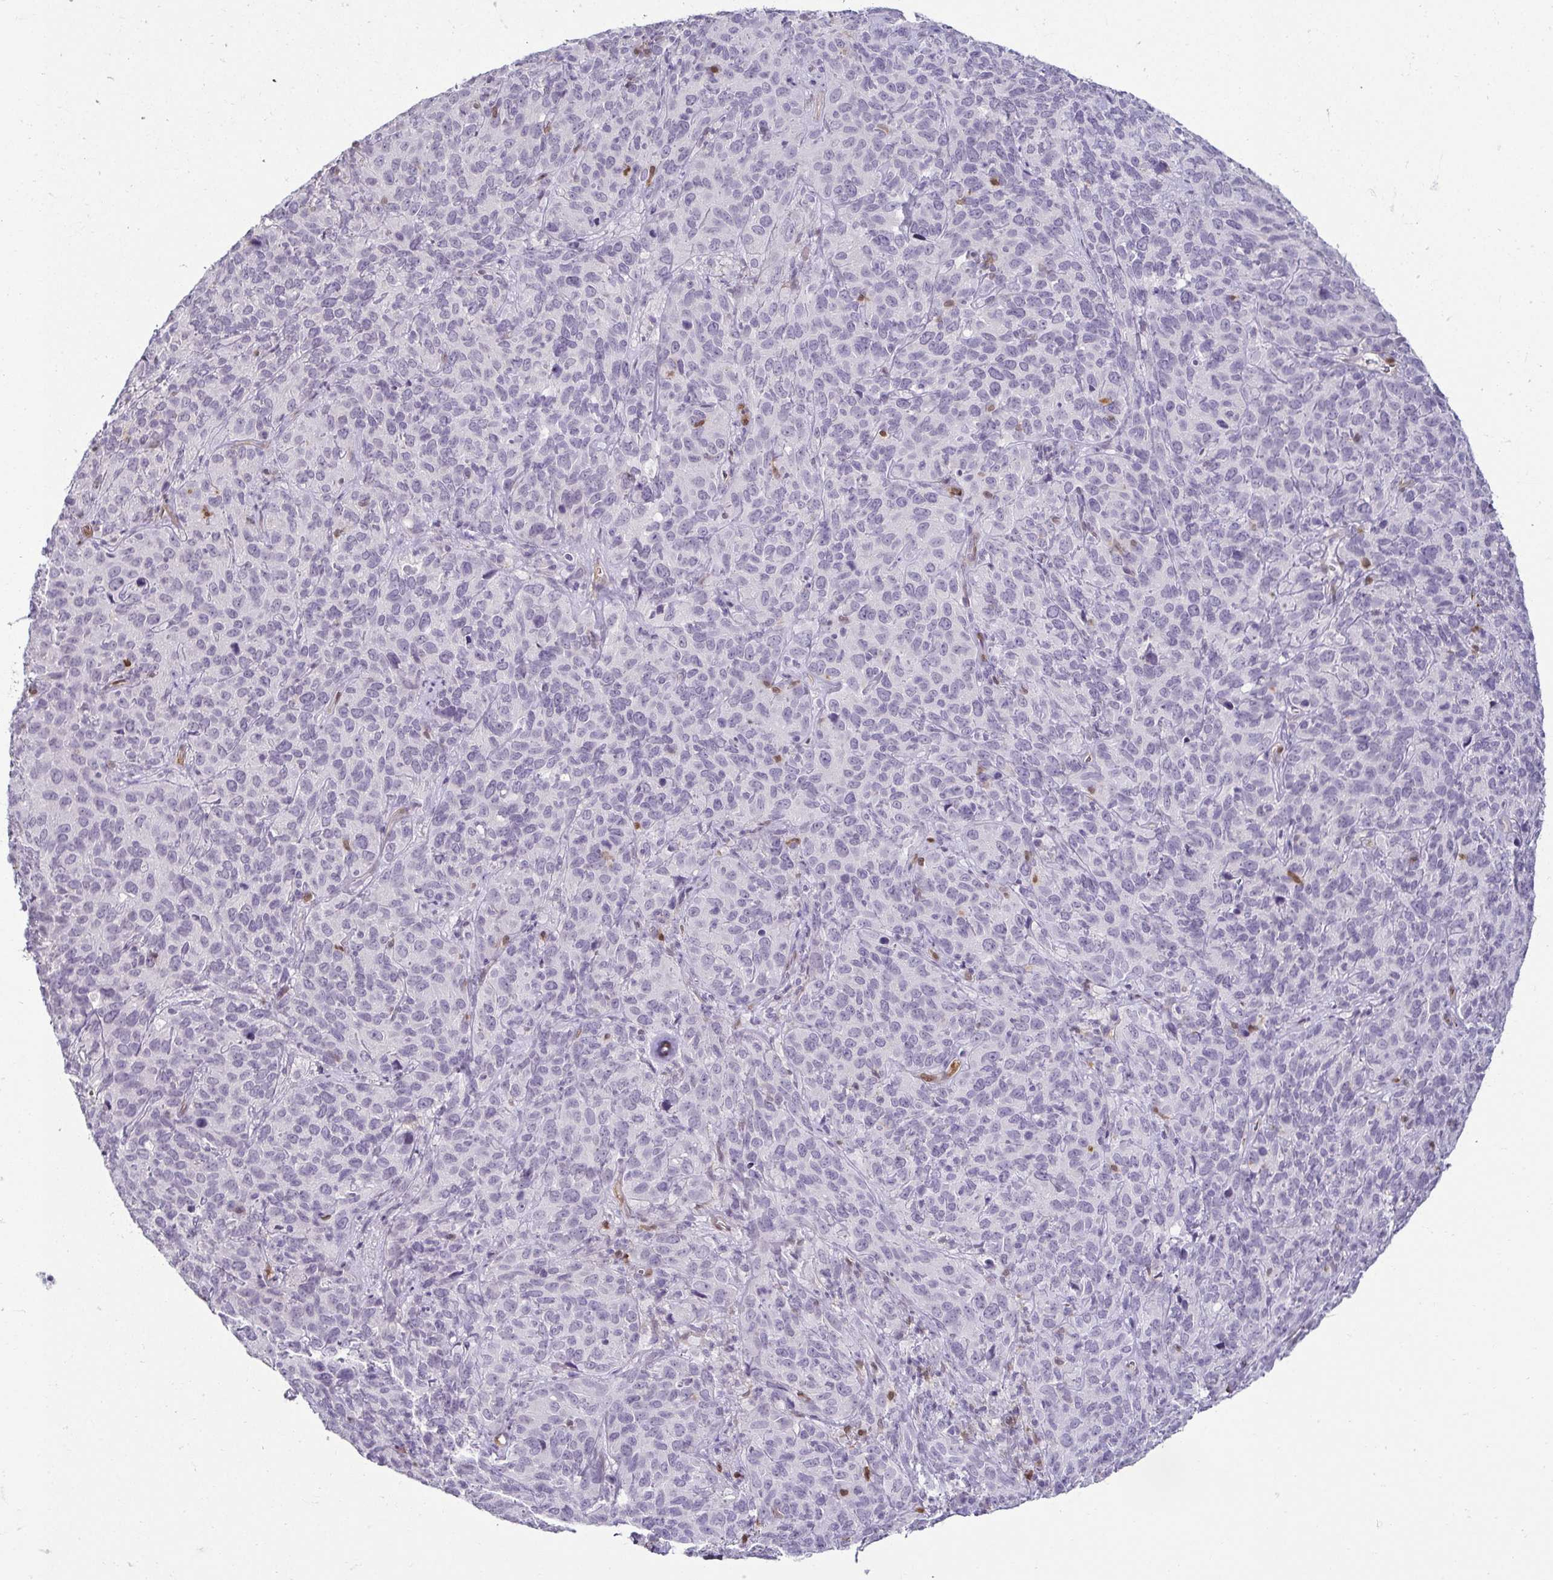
{"staining": {"intensity": "negative", "quantity": "none", "location": "none"}, "tissue": "cervical cancer", "cell_type": "Tumor cells", "image_type": "cancer", "snomed": [{"axis": "morphology", "description": "Squamous cell carcinoma, NOS"}, {"axis": "topography", "description": "Cervix"}], "caption": "Human squamous cell carcinoma (cervical) stained for a protein using IHC reveals no expression in tumor cells.", "gene": "HOPX", "patient": {"sex": "female", "age": 51}}